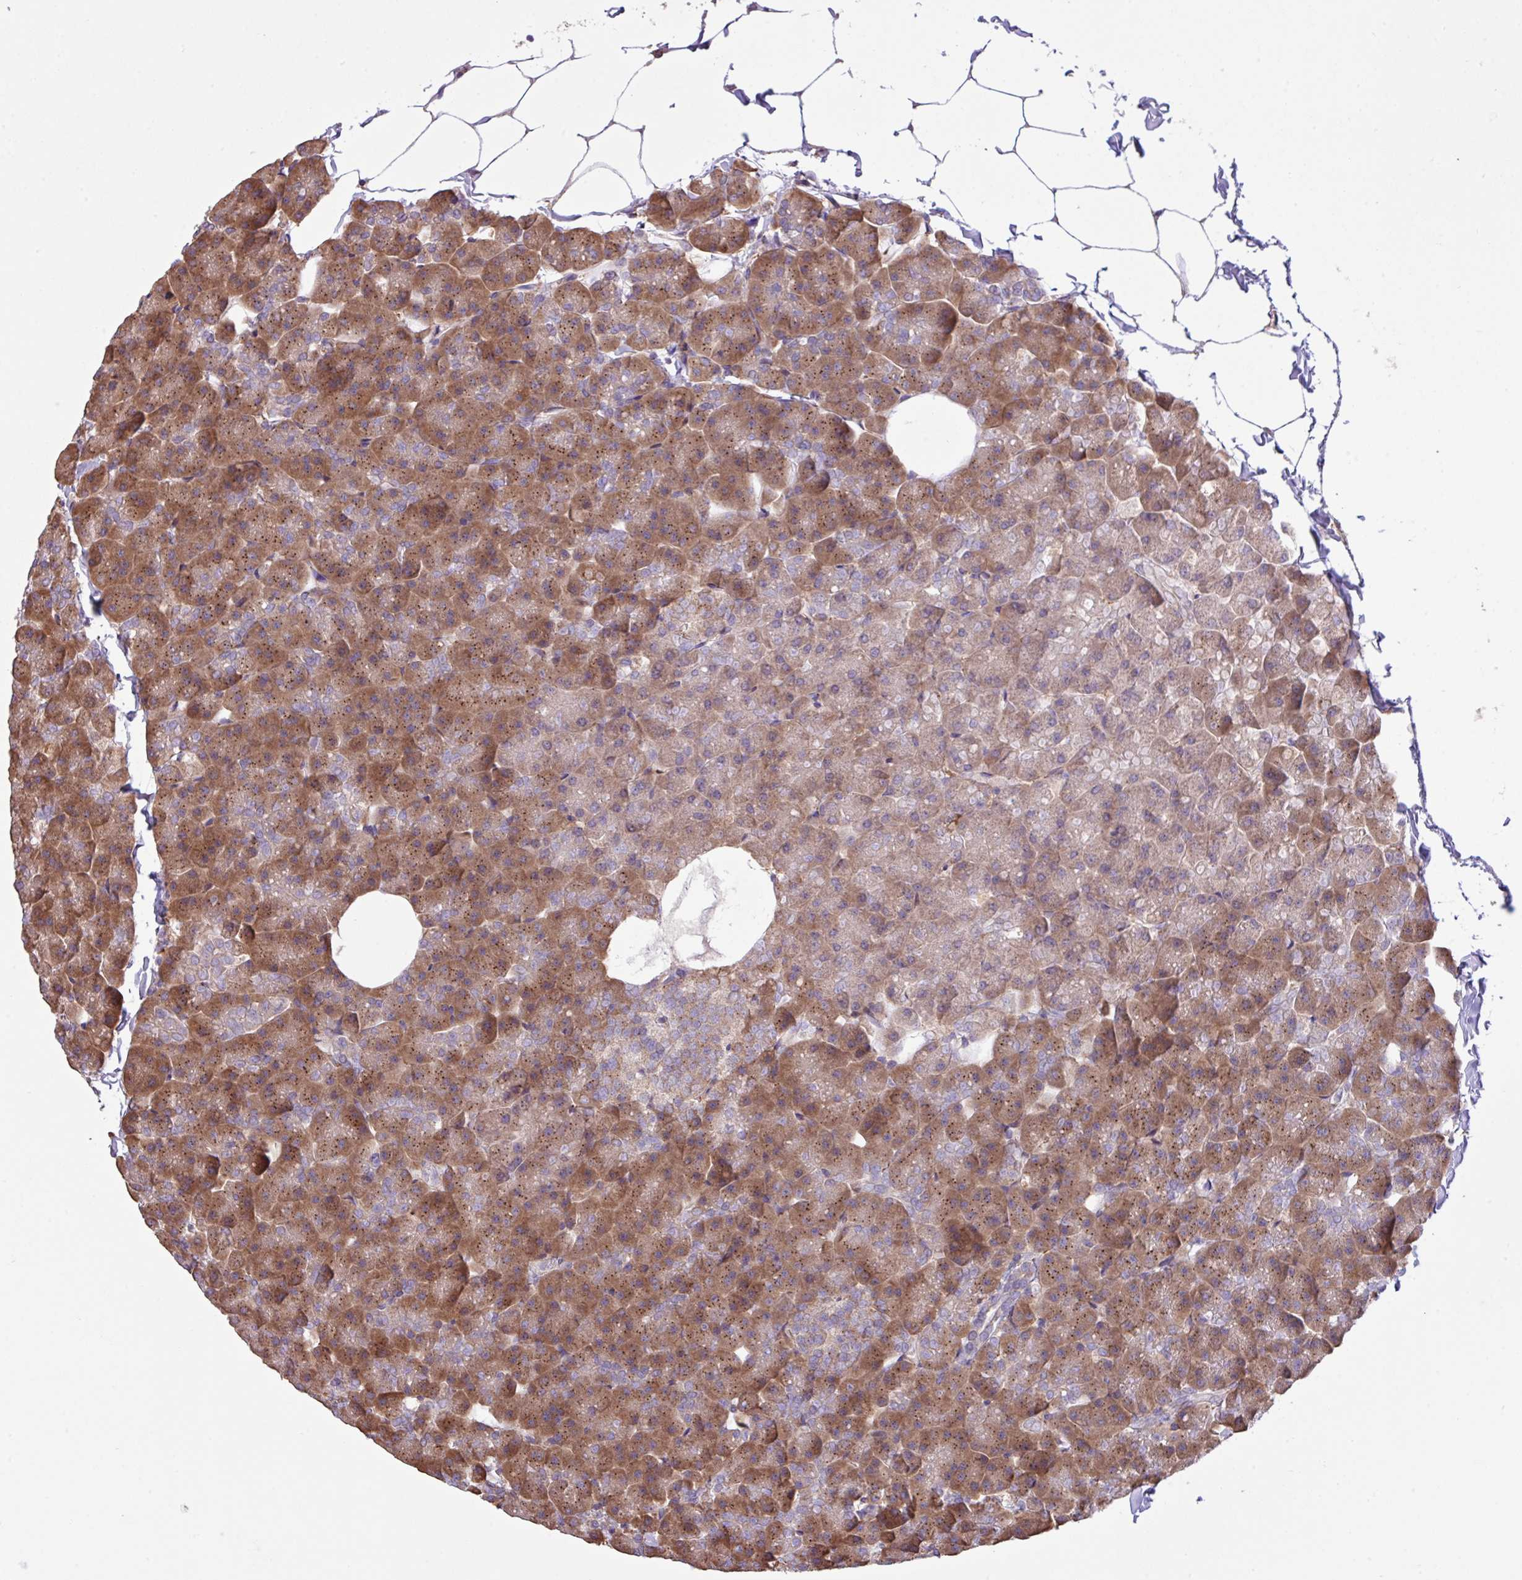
{"staining": {"intensity": "moderate", "quantity": ">75%", "location": "cytoplasmic/membranous"}, "tissue": "pancreas", "cell_type": "Exocrine glandular cells", "image_type": "normal", "snomed": [{"axis": "morphology", "description": "Normal tissue, NOS"}, {"axis": "topography", "description": "Pancreas"}], "caption": "This image demonstrates unremarkable pancreas stained with immunohistochemistry (IHC) to label a protein in brown. The cytoplasmic/membranous of exocrine glandular cells show moderate positivity for the protein. Nuclei are counter-stained blue.", "gene": "MEGF6", "patient": {"sex": "male", "age": 35}}